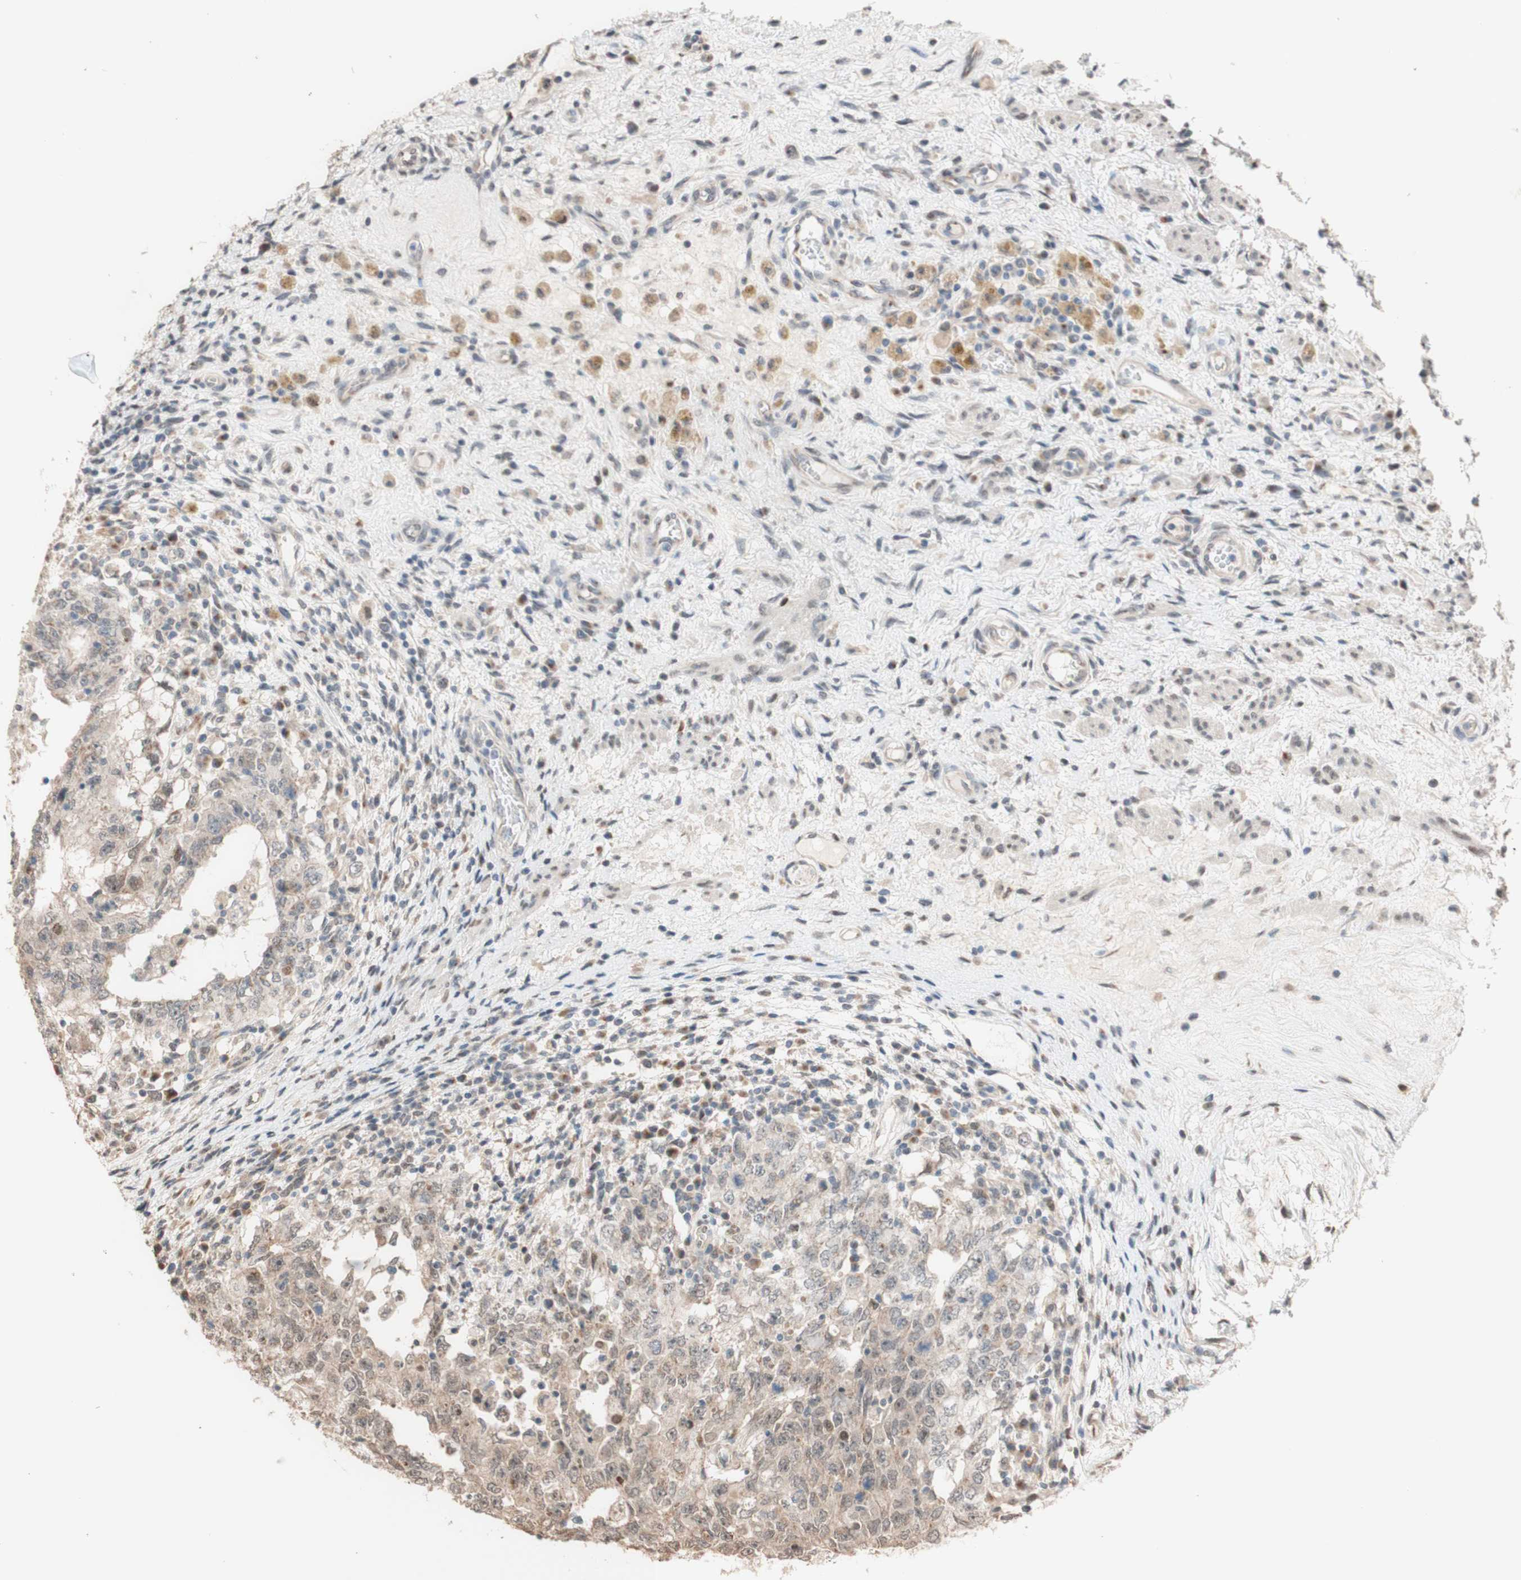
{"staining": {"intensity": "negative", "quantity": "none", "location": "none"}, "tissue": "testis cancer", "cell_type": "Tumor cells", "image_type": "cancer", "snomed": [{"axis": "morphology", "description": "Carcinoma, Embryonal, NOS"}, {"axis": "topography", "description": "Testis"}], "caption": "High power microscopy micrograph of an immunohistochemistry (IHC) photomicrograph of embryonal carcinoma (testis), revealing no significant expression in tumor cells.", "gene": "CCNC", "patient": {"sex": "male", "age": 26}}